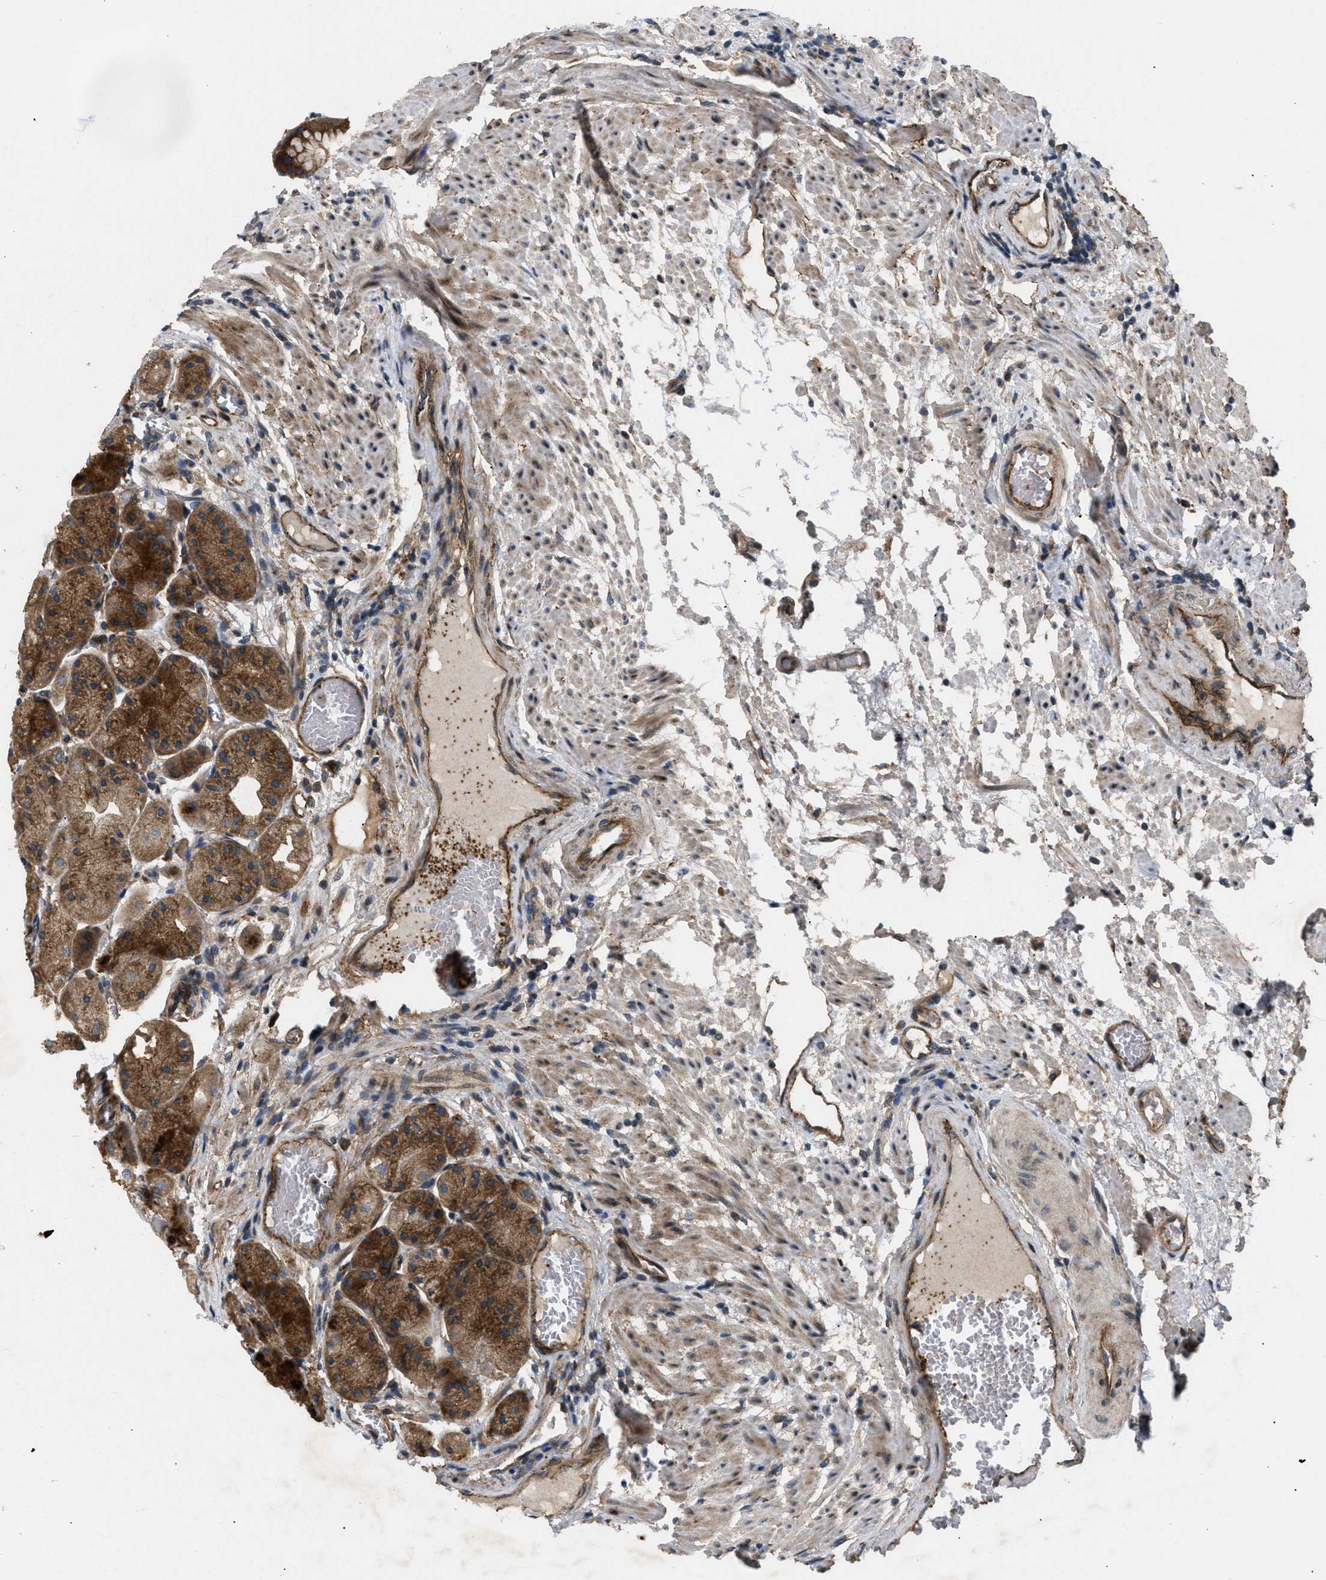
{"staining": {"intensity": "strong", "quantity": ">75%", "location": "cytoplasmic/membranous"}, "tissue": "stomach", "cell_type": "Glandular cells", "image_type": "normal", "snomed": [{"axis": "morphology", "description": "Normal tissue, NOS"}, {"axis": "topography", "description": "Stomach, upper"}], "caption": "This histopathology image demonstrates immunohistochemistry (IHC) staining of normal stomach, with high strong cytoplasmic/membranous positivity in about >75% of glandular cells.", "gene": "LYSMD3", "patient": {"sex": "male", "age": 72}}